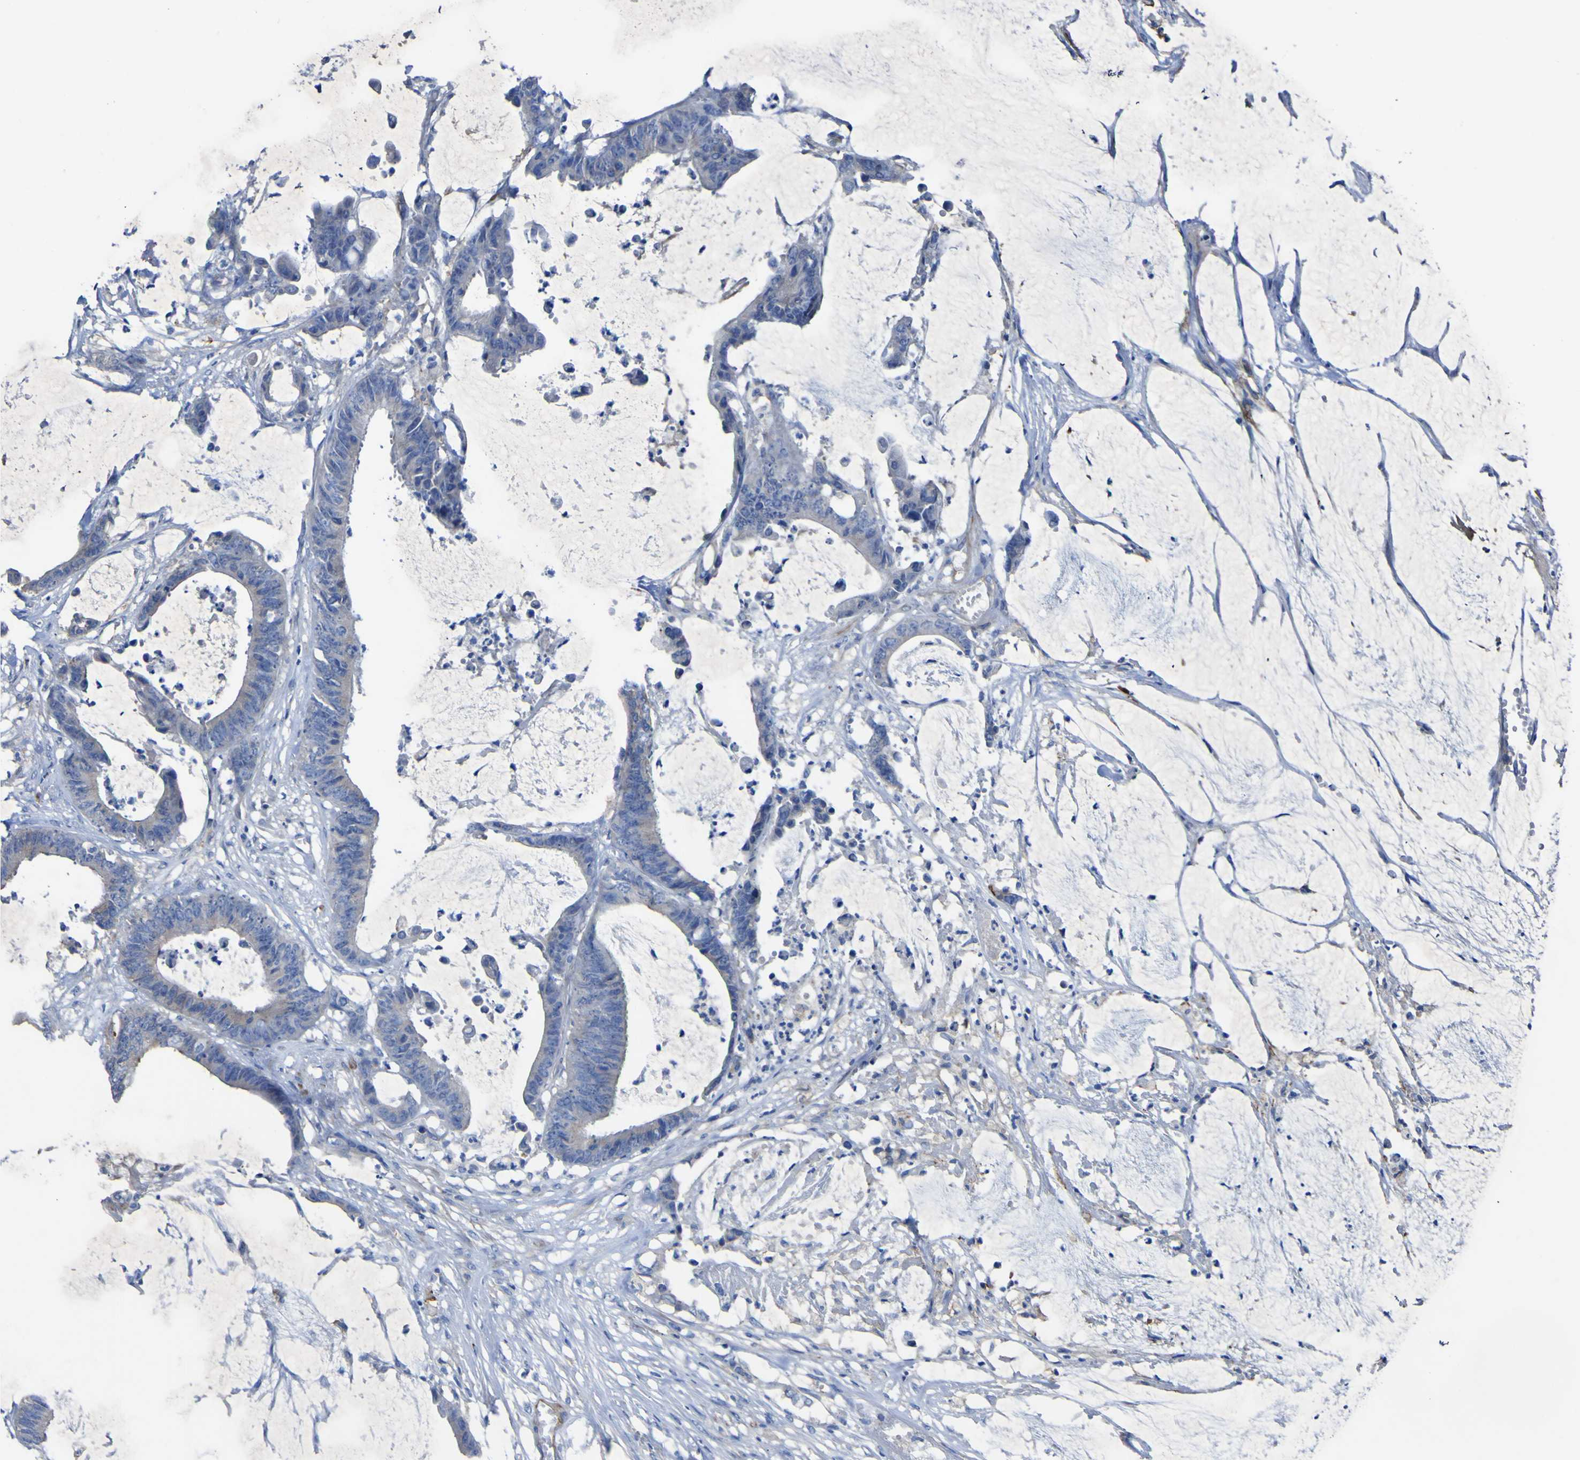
{"staining": {"intensity": "negative", "quantity": "none", "location": "none"}, "tissue": "colorectal cancer", "cell_type": "Tumor cells", "image_type": "cancer", "snomed": [{"axis": "morphology", "description": "Adenocarcinoma, NOS"}, {"axis": "topography", "description": "Rectum"}], "caption": "DAB (3,3'-diaminobenzidine) immunohistochemical staining of human colorectal cancer (adenocarcinoma) demonstrates no significant staining in tumor cells.", "gene": "AGO4", "patient": {"sex": "female", "age": 66}}